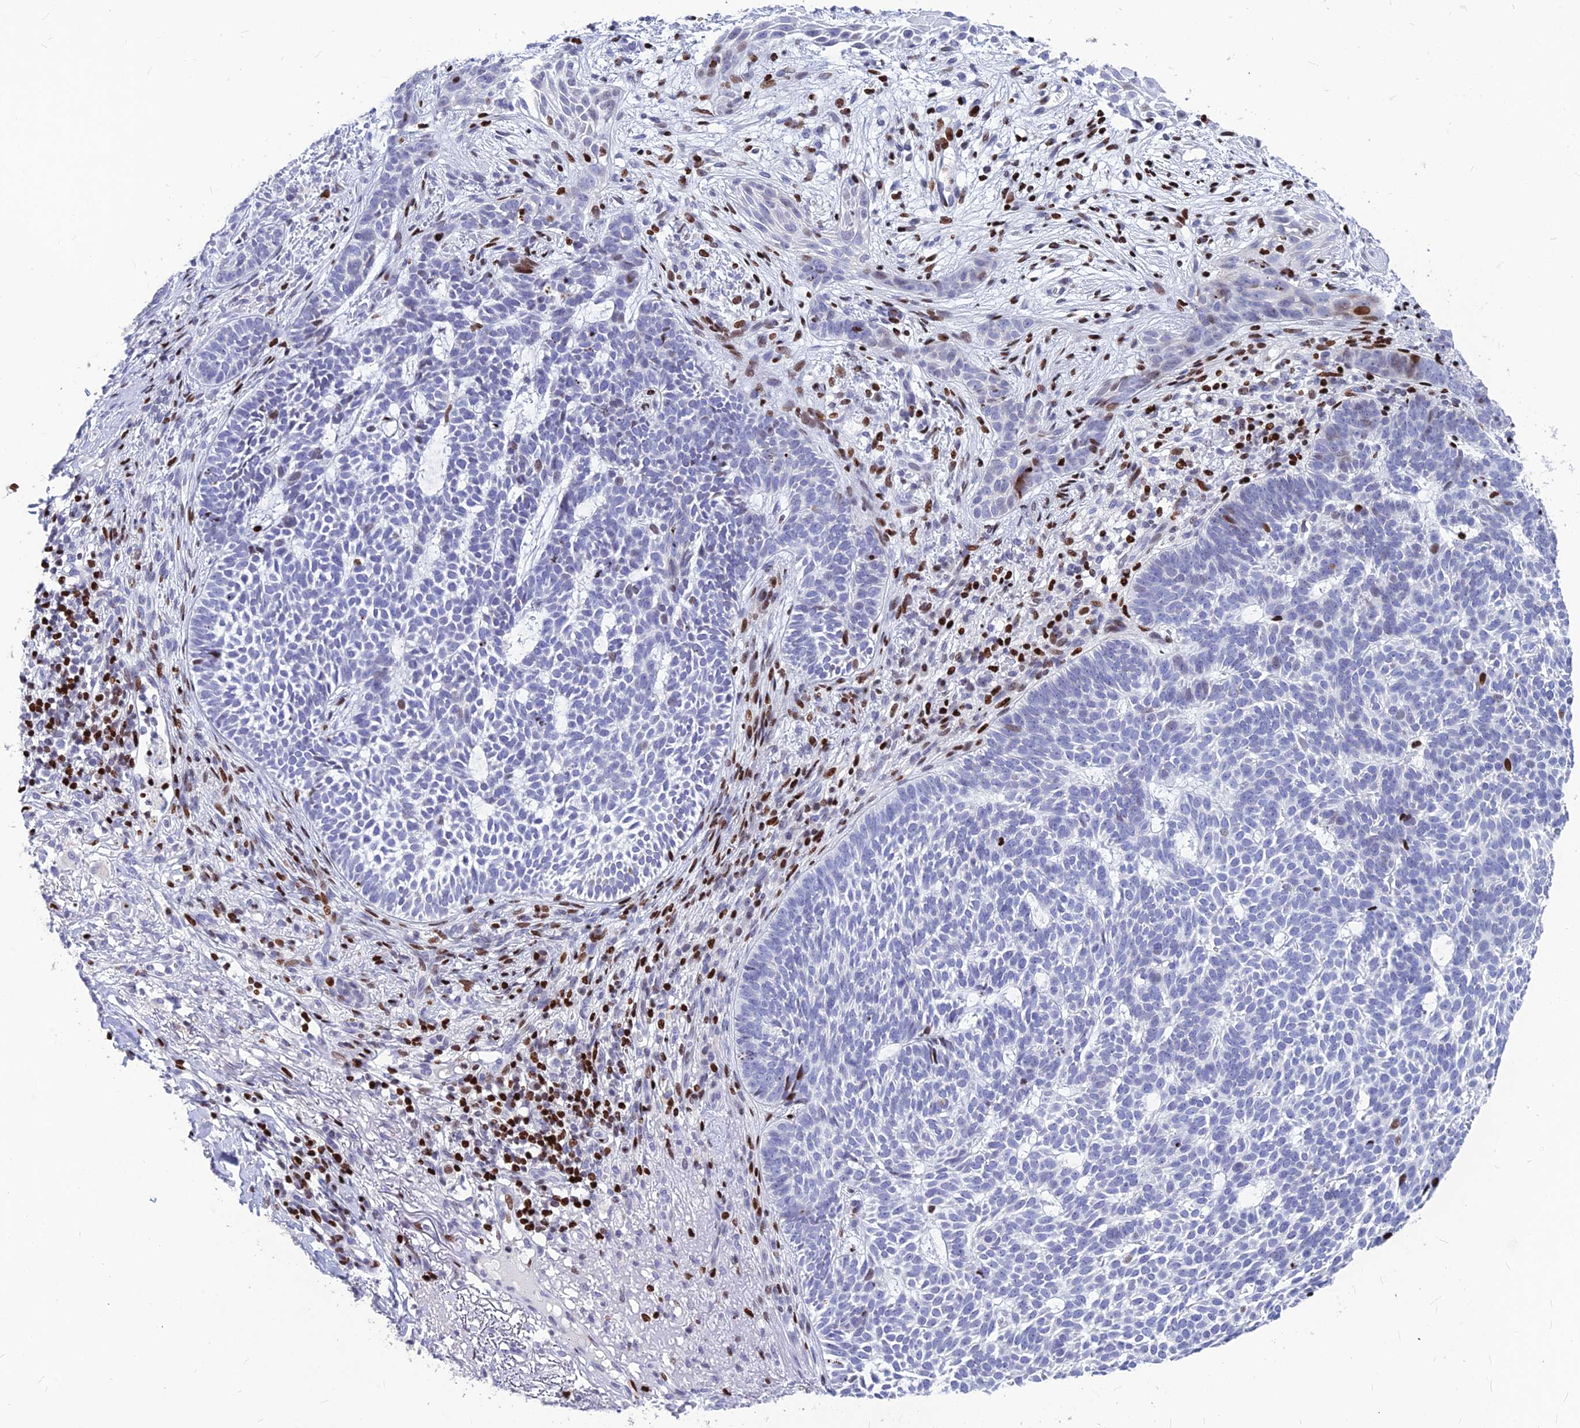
{"staining": {"intensity": "negative", "quantity": "none", "location": "none"}, "tissue": "skin cancer", "cell_type": "Tumor cells", "image_type": "cancer", "snomed": [{"axis": "morphology", "description": "Basal cell carcinoma"}, {"axis": "topography", "description": "Skin"}], "caption": "Photomicrograph shows no significant protein expression in tumor cells of skin cancer (basal cell carcinoma).", "gene": "PRPS1", "patient": {"sex": "female", "age": 78}}